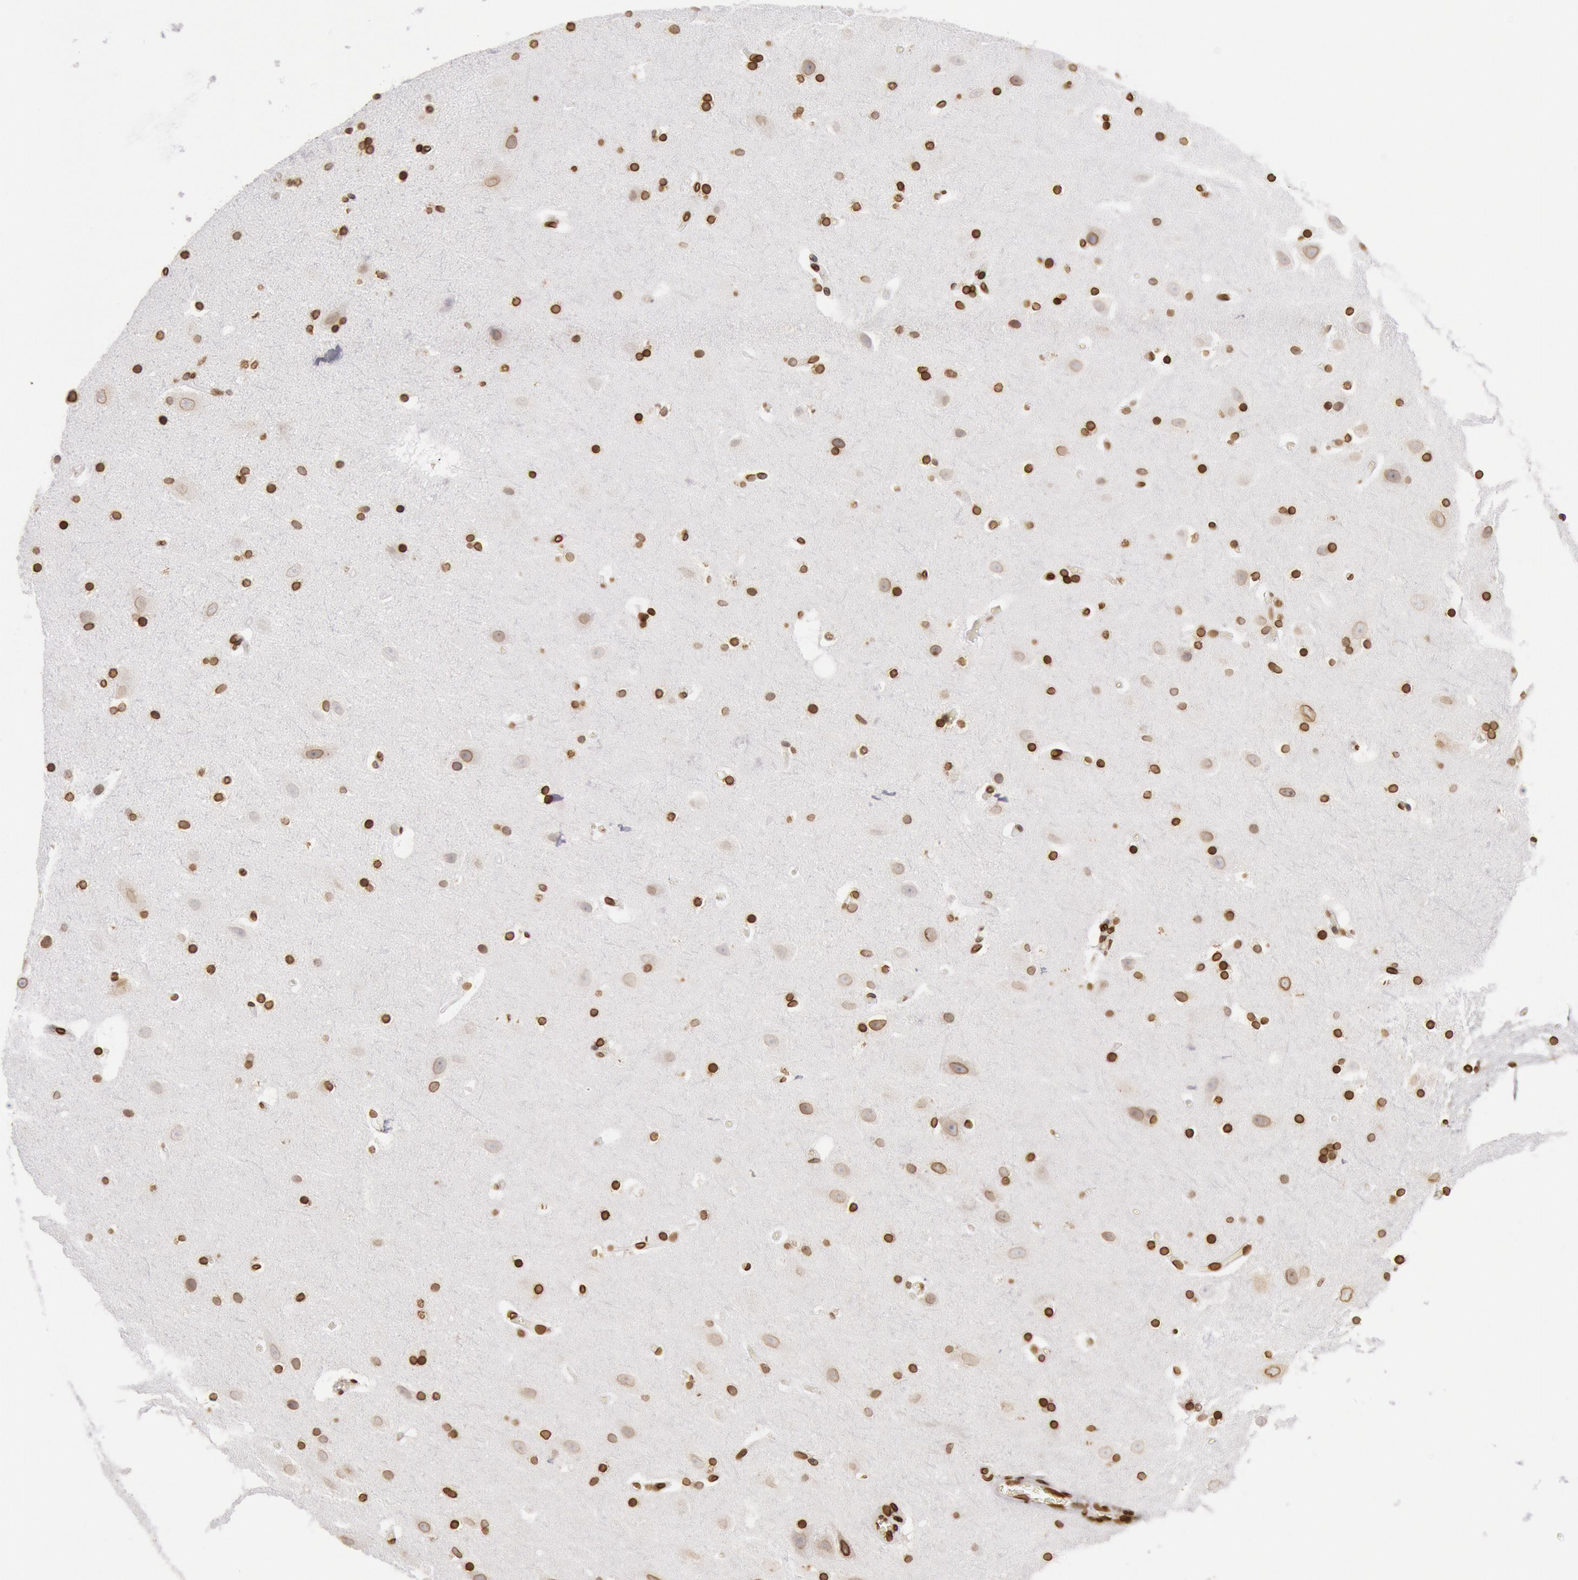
{"staining": {"intensity": "strong", "quantity": ">75%", "location": "nuclear"}, "tissue": "hippocampus", "cell_type": "Glial cells", "image_type": "normal", "snomed": [{"axis": "morphology", "description": "Normal tissue, NOS"}, {"axis": "topography", "description": "Hippocampus"}], "caption": "Immunohistochemical staining of normal human hippocampus demonstrates high levels of strong nuclear positivity in about >75% of glial cells. Using DAB (brown) and hematoxylin (blue) stains, captured at high magnification using brightfield microscopy.", "gene": "SUN2", "patient": {"sex": "male", "age": 45}}